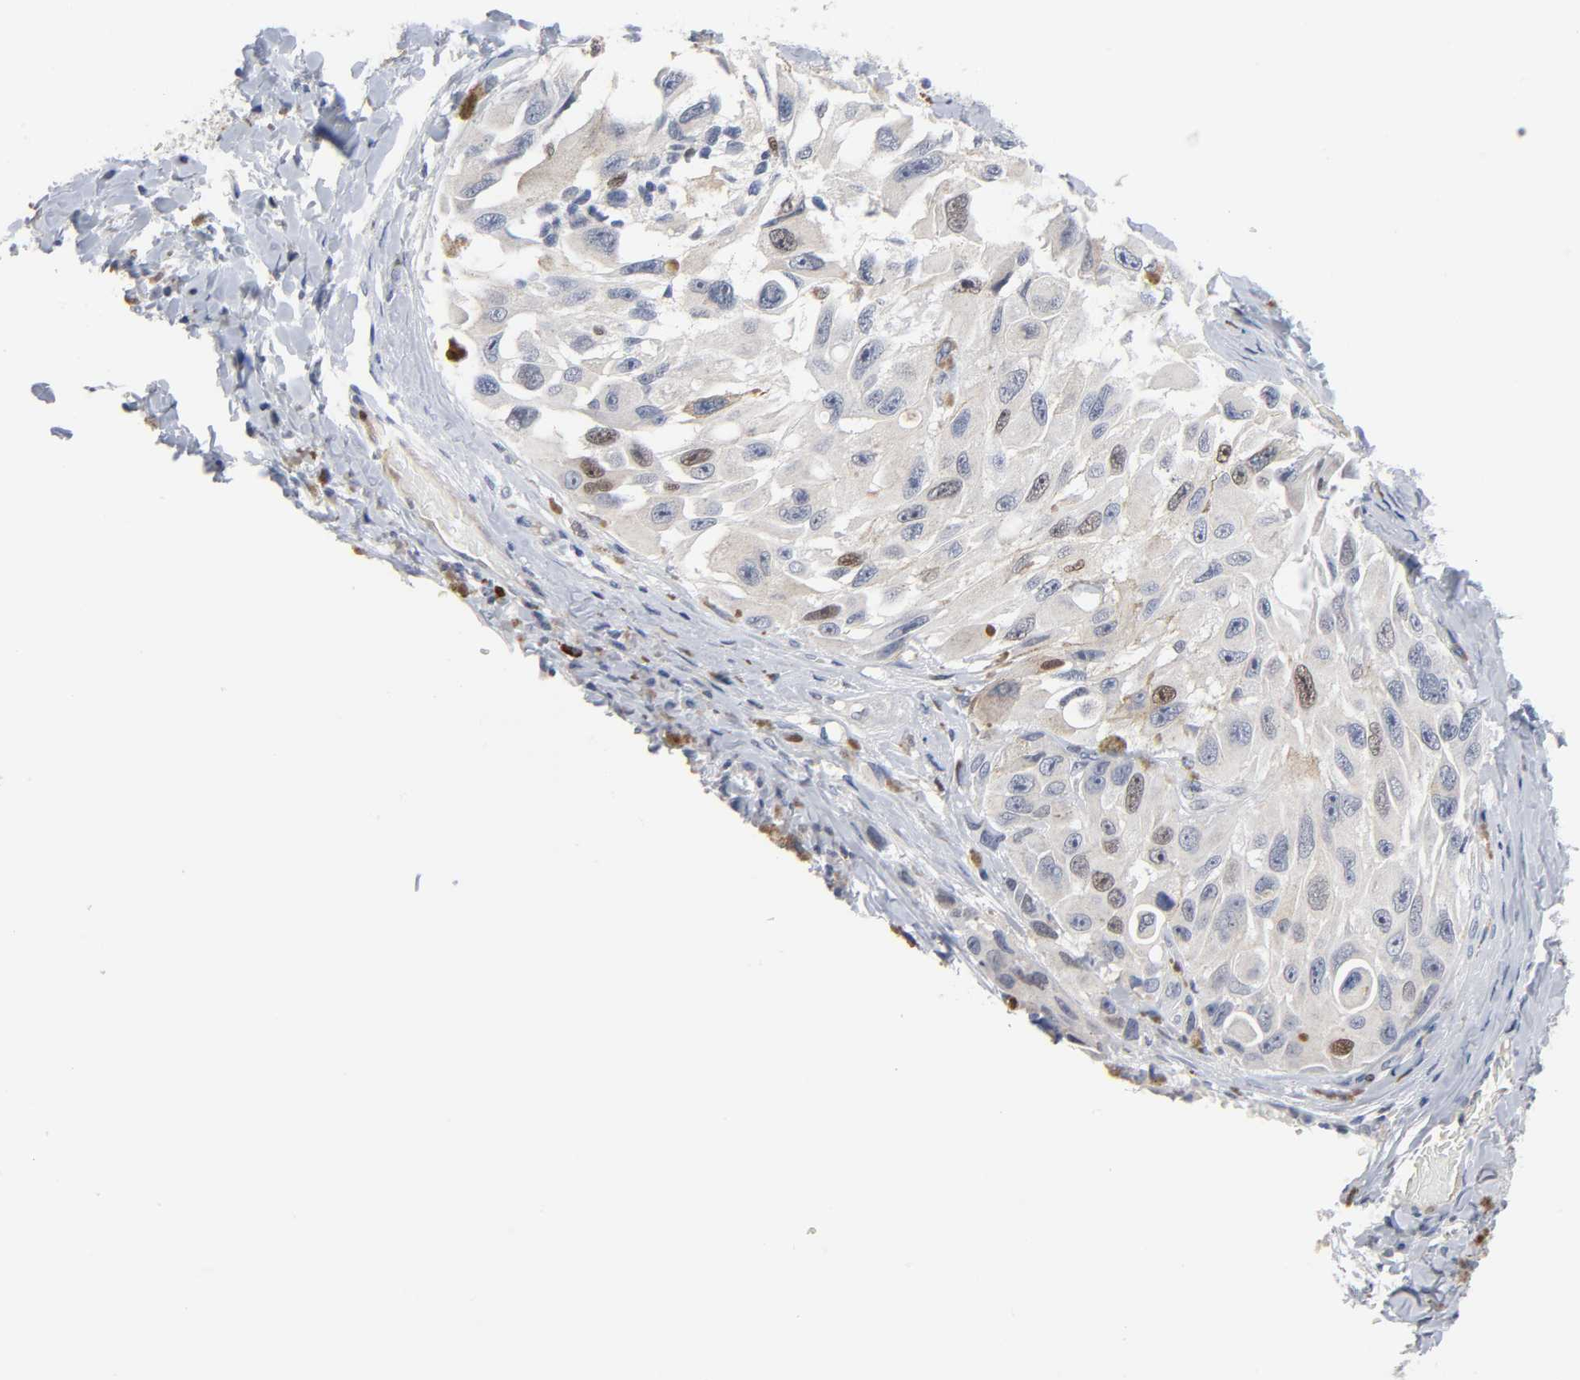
{"staining": {"intensity": "moderate", "quantity": "<25%", "location": "nuclear"}, "tissue": "melanoma", "cell_type": "Tumor cells", "image_type": "cancer", "snomed": [{"axis": "morphology", "description": "Malignant melanoma, NOS"}, {"axis": "topography", "description": "Skin"}], "caption": "Moderate nuclear protein positivity is seen in about <25% of tumor cells in malignant melanoma.", "gene": "WEE1", "patient": {"sex": "female", "age": 73}}